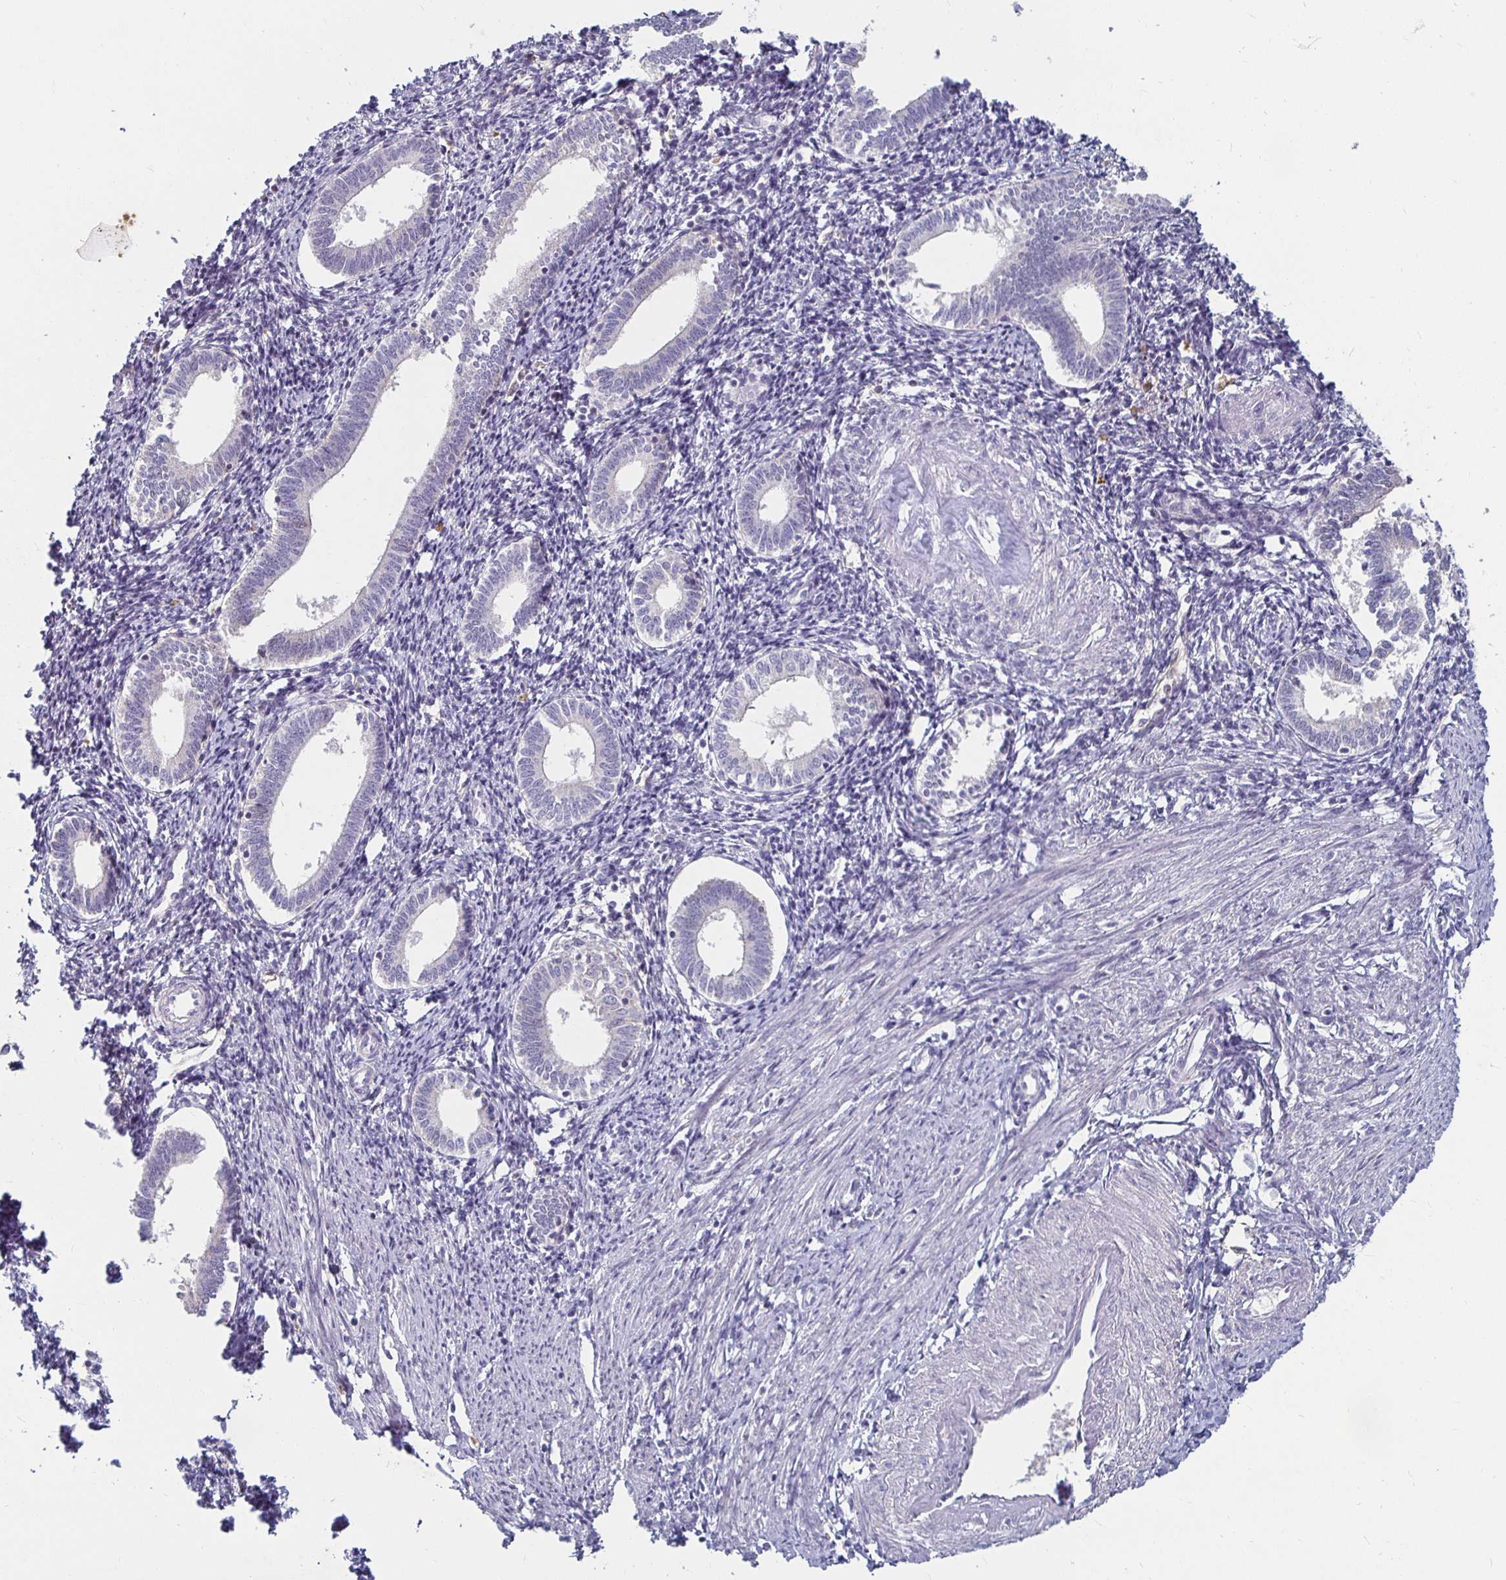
{"staining": {"intensity": "negative", "quantity": "none", "location": "none"}, "tissue": "endometrium", "cell_type": "Cells in endometrial stroma", "image_type": "normal", "snomed": [{"axis": "morphology", "description": "Normal tissue, NOS"}, {"axis": "topography", "description": "Endometrium"}], "caption": "IHC of normal endometrium displays no expression in cells in endometrial stroma.", "gene": "RNF144B", "patient": {"sex": "female", "age": 41}}